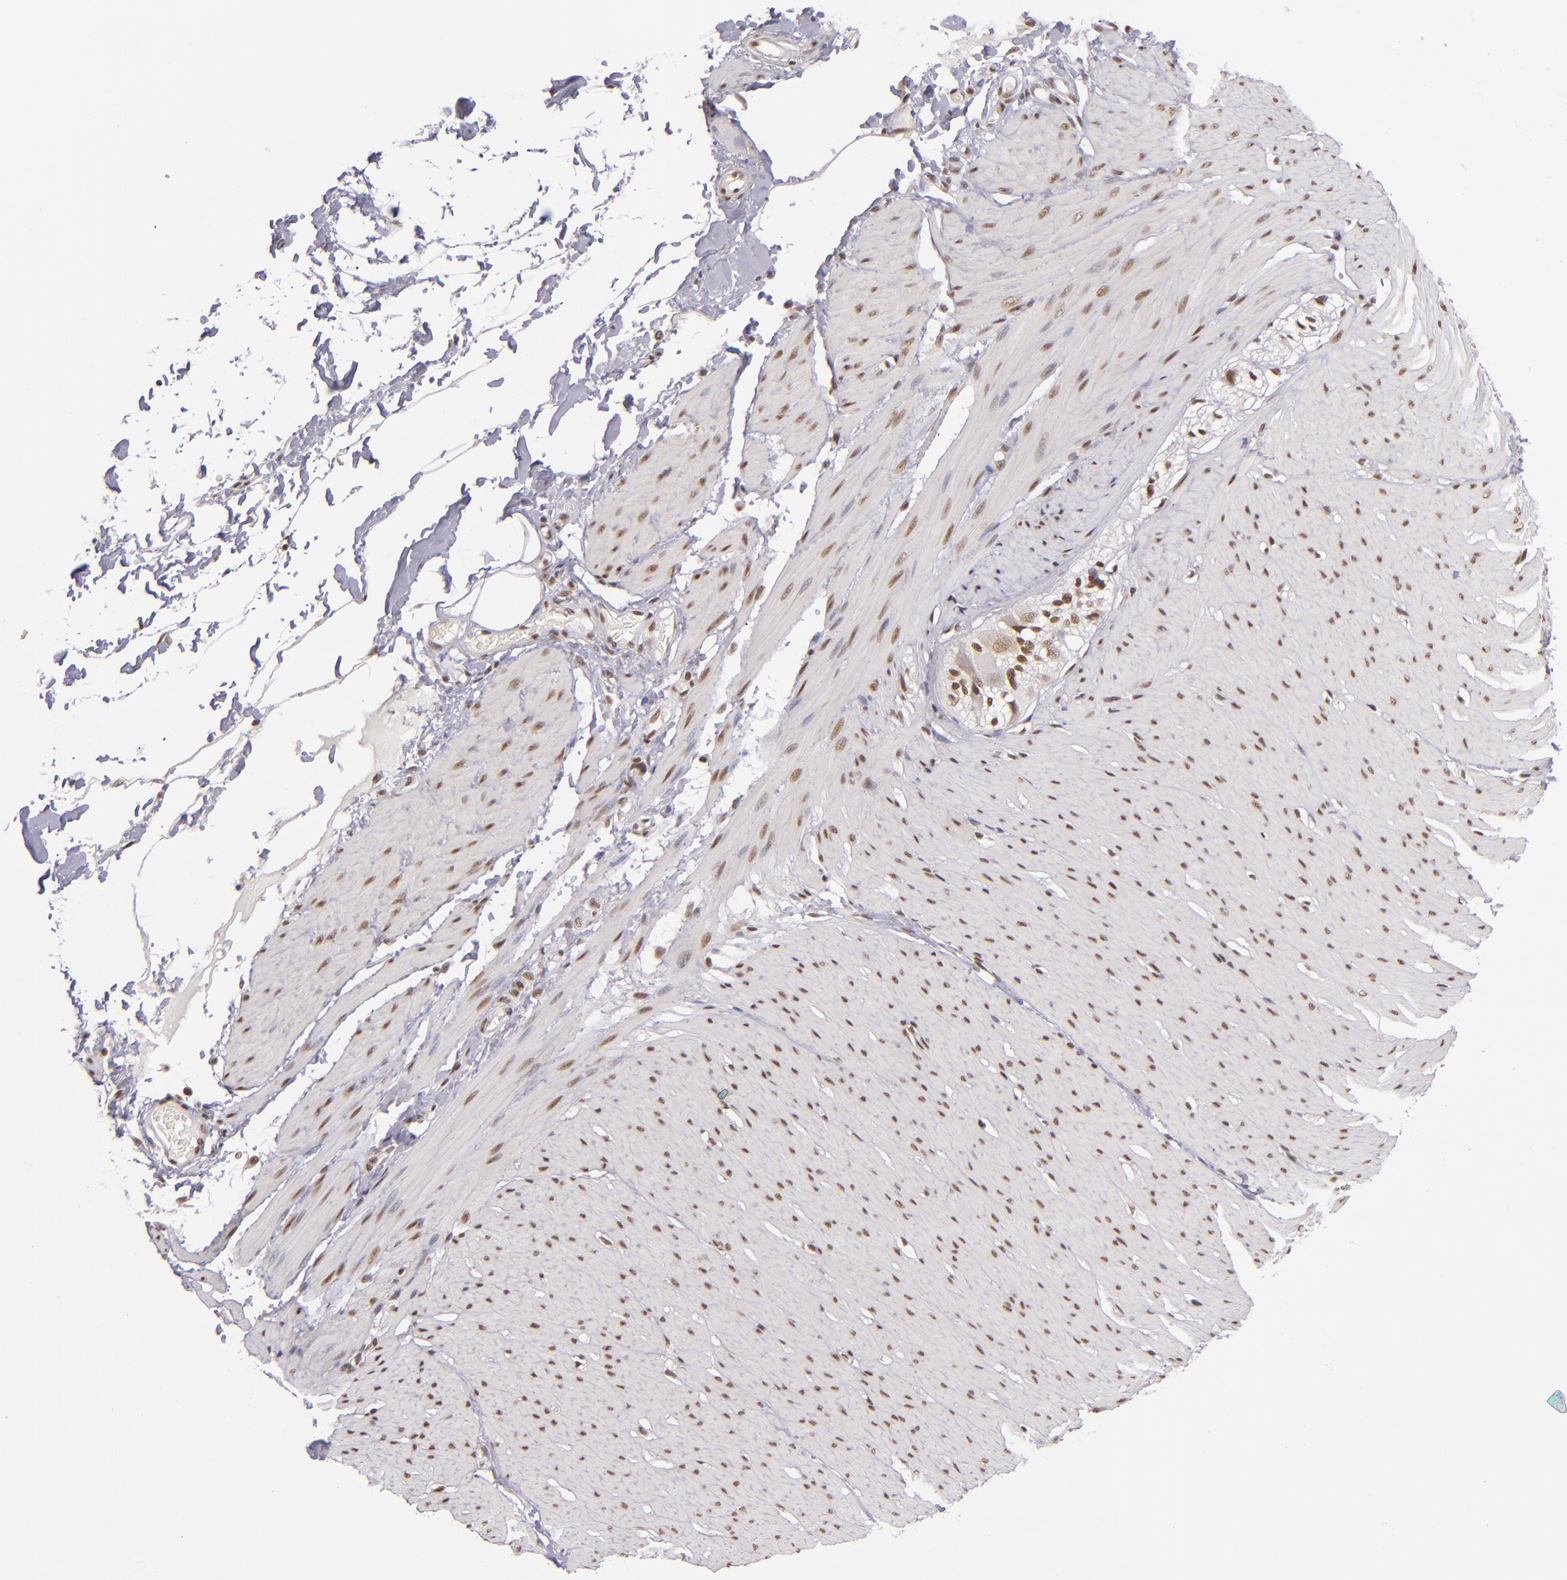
{"staining": {"intensity": "moderate", "quantity": "25%-75%", "location": "nuclear"}, "tissue": "smooth muscle", "cell_type": "Smooth muscle cells", "image_type": "normal", "snomed": [{"axis": "morphology", "description": "Normal tissue, NOS"}, {"axis": "topography", "description": "Smooth muscle"}, {"axis": "topography", "description": "Colon"}], "caption": "Immunohistochemical staining of unremarkable human smooth muscle shows moderate nuclear protein positivity in about 25%-75% of smooth muscle cells.", "gene": "ZNF148", "patient": {"sex": "male", "age": 67}}